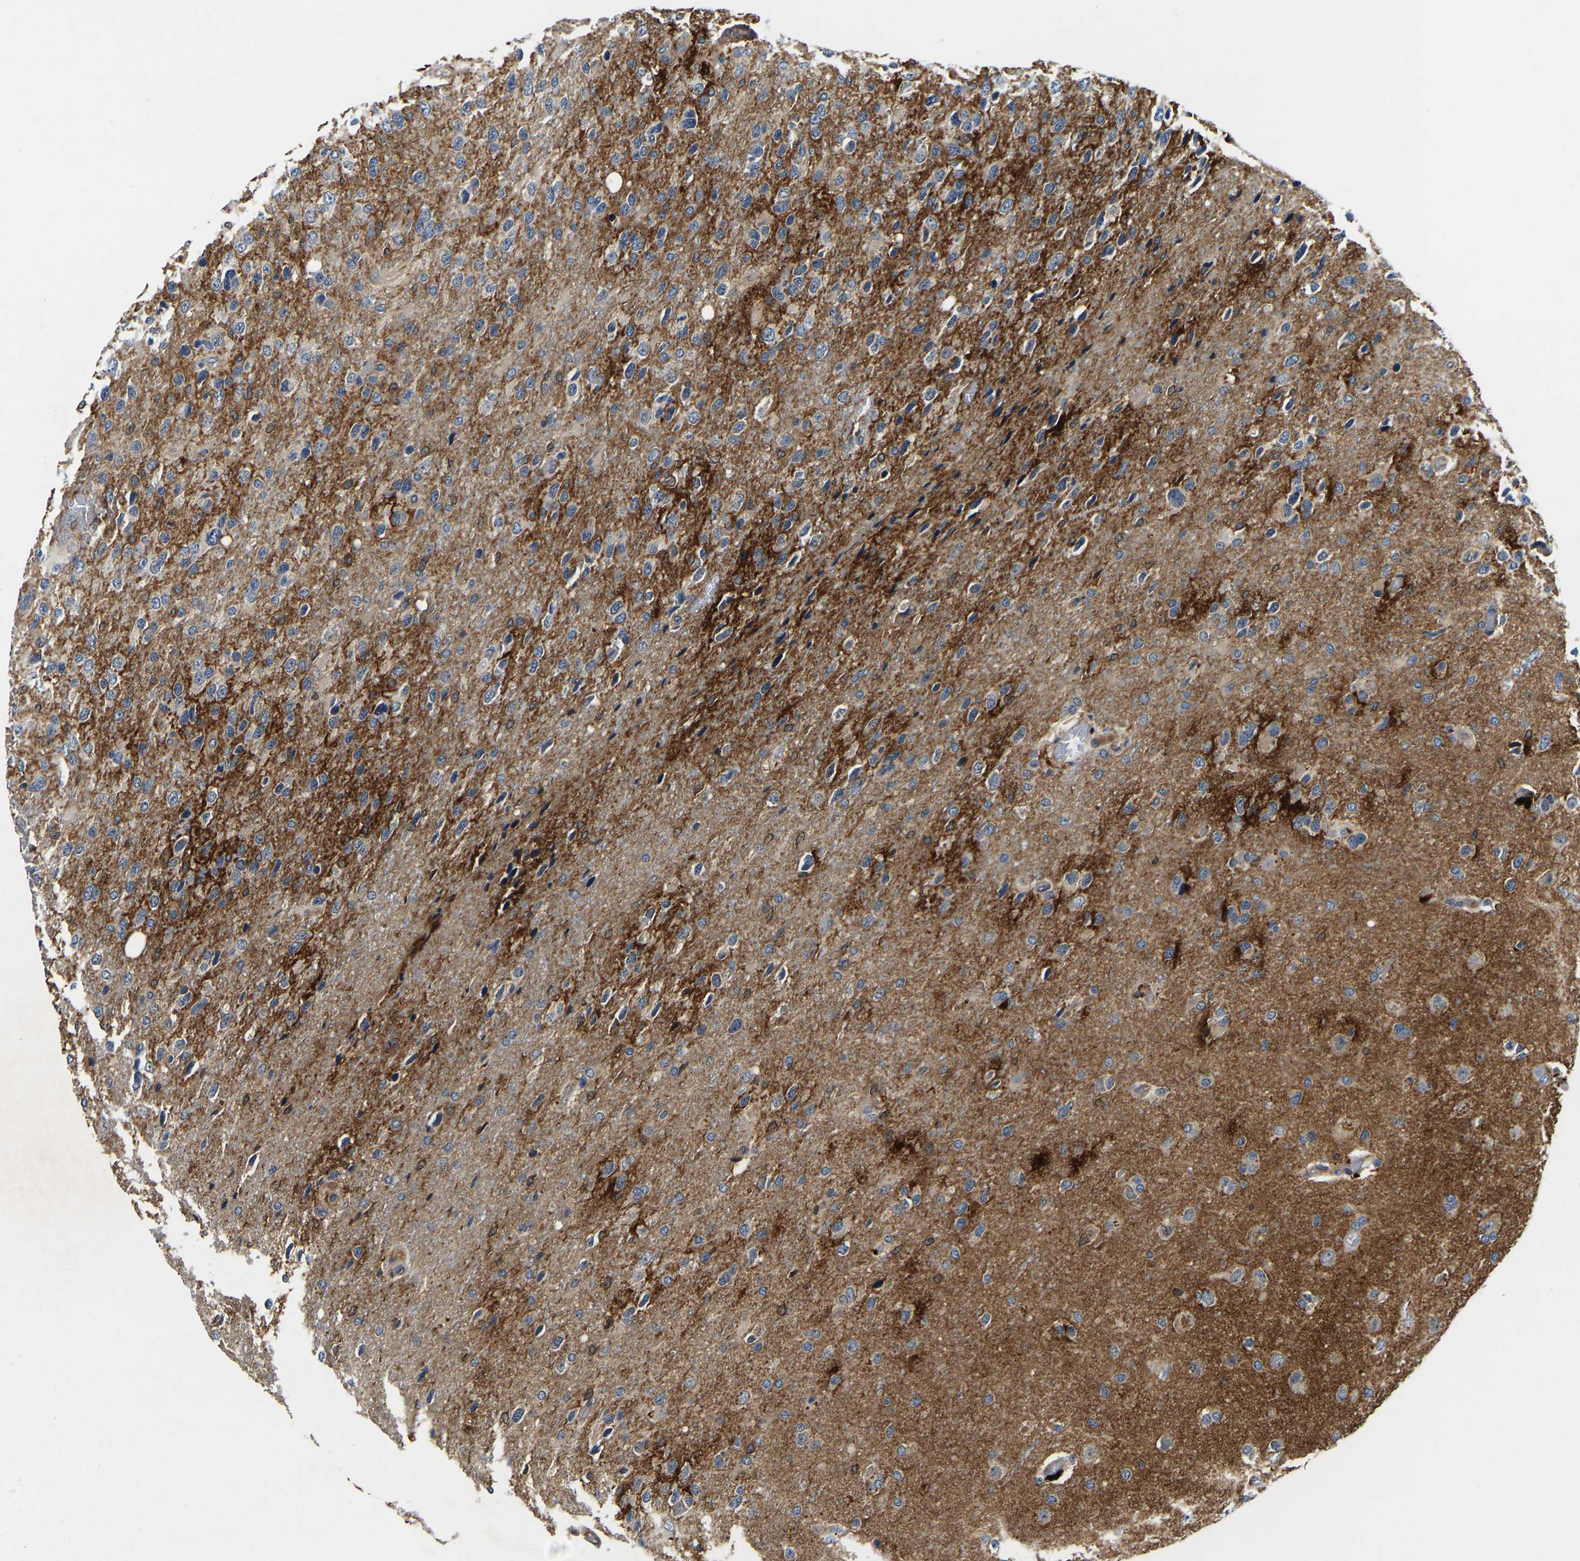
{"staining": {"intensity": "weak", "quantity": "25%-75%", "location": "cytoplasmic/membranous"}, "tissue": "glioma", "cell_type": "Tumor cells", "image_type": "cancer", "snomed": [{"axis": "morphology", "description": "Glioma, malignant, High grade"}, {"axis": "topography", "description": "Brain"}], "caption": "This is an image of immunohistochemistry staining of glioma, which shows weak expression in the cytoplasmic/membranous of tumor cells.", "gene": "SMPD2", "patient": {"sex": "female", "age": 58}}